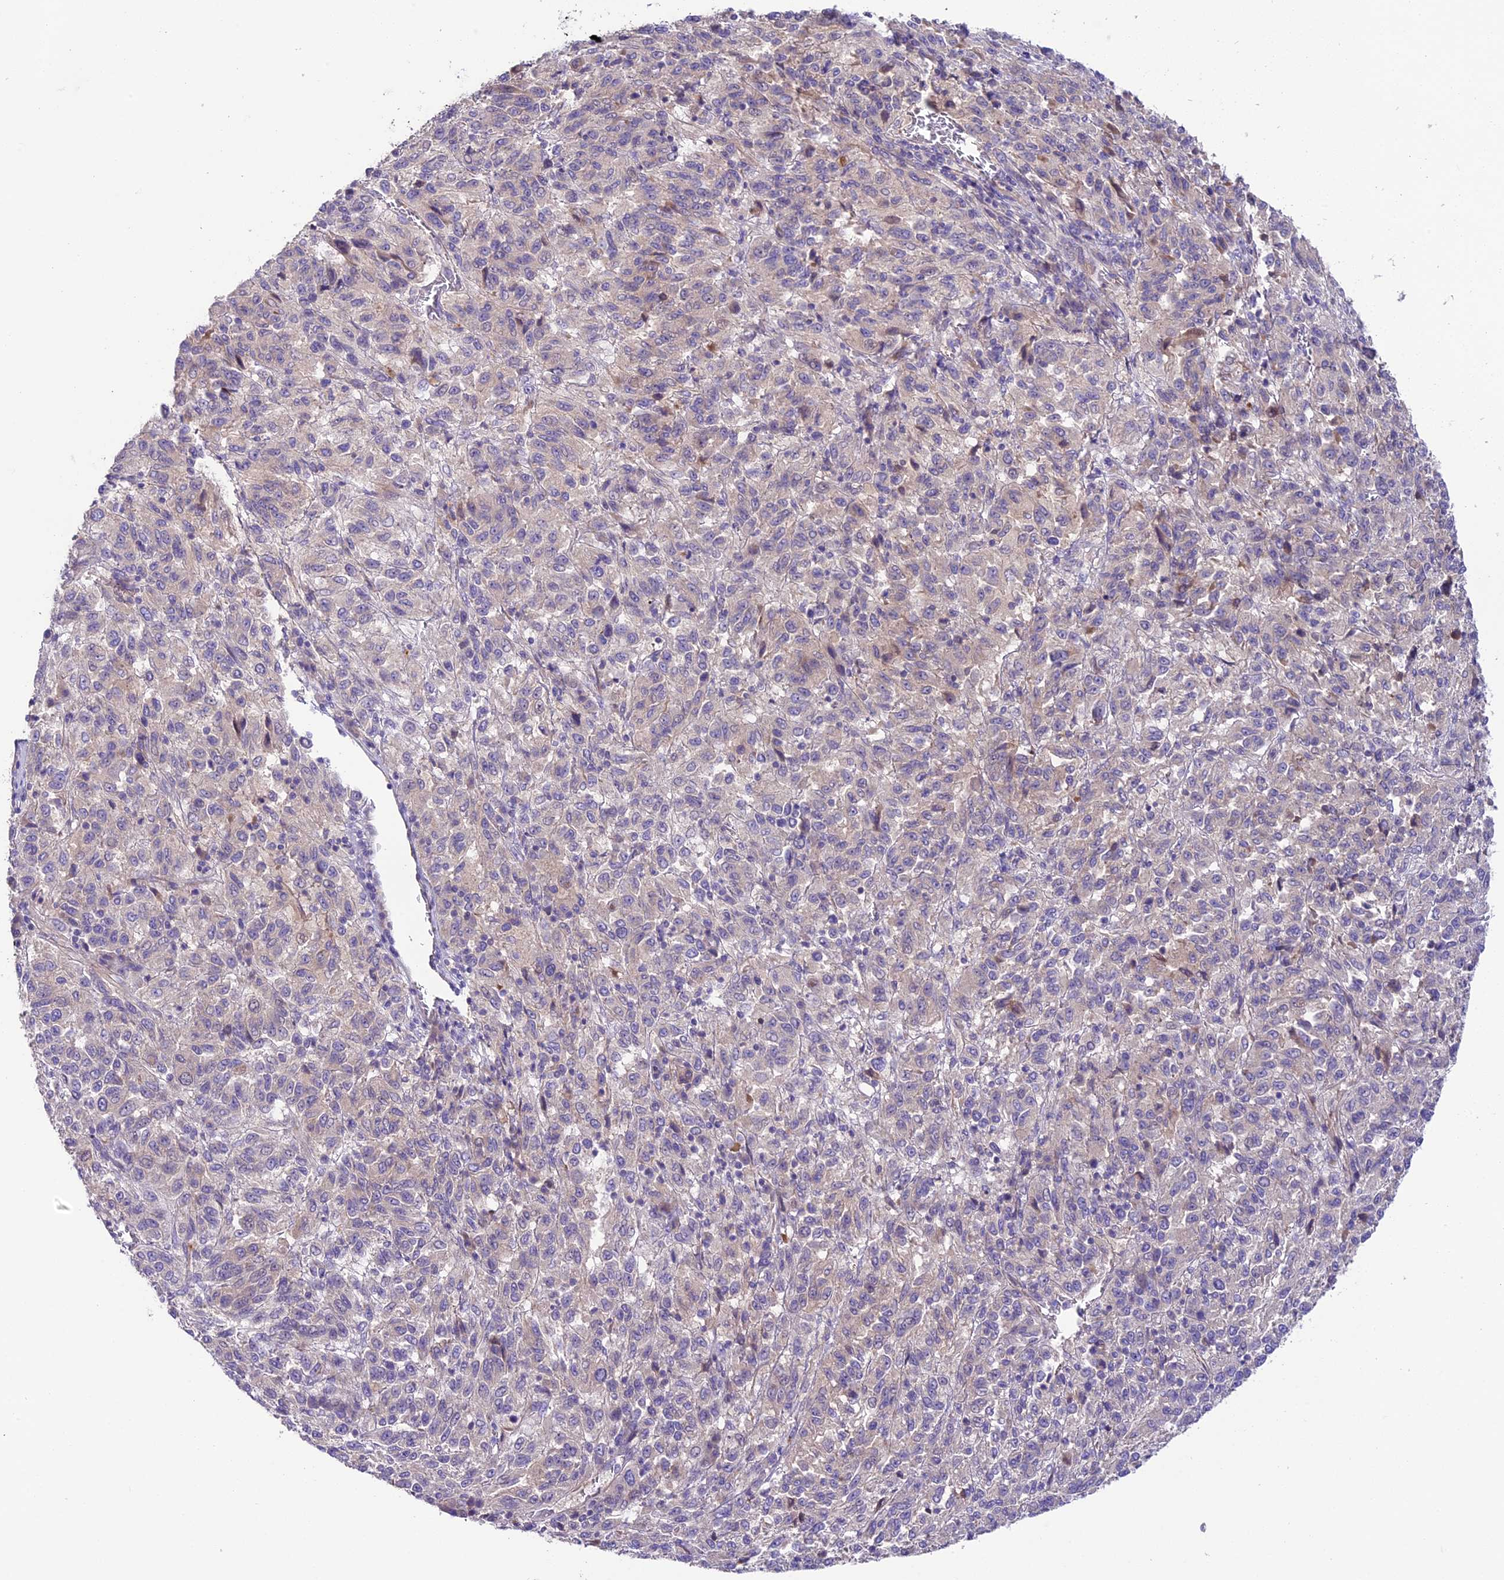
{"staining": {"intensity": "weak", "quantity": "<25%", "location": "cytoplasmic/membranous"}, "tissue": "melanoma", "cell_type": "Tumor cells", "image_type": "cancer", "snomed": [{"axis": "morphology", "description": "Malignant melanoma, Metastatic site"}, {"axis": "topography", "description": "Lung"}], "caption": "IHC micrograph of neoplastic tissue: human malignant melanoma (metastatic site) stained with DAB (3,3'-diaminobenzidine) demonstrates no significant protein expression in tumor cells.", "gene": "CD99L2", "patient": {"sex": "male", "age": 64}}